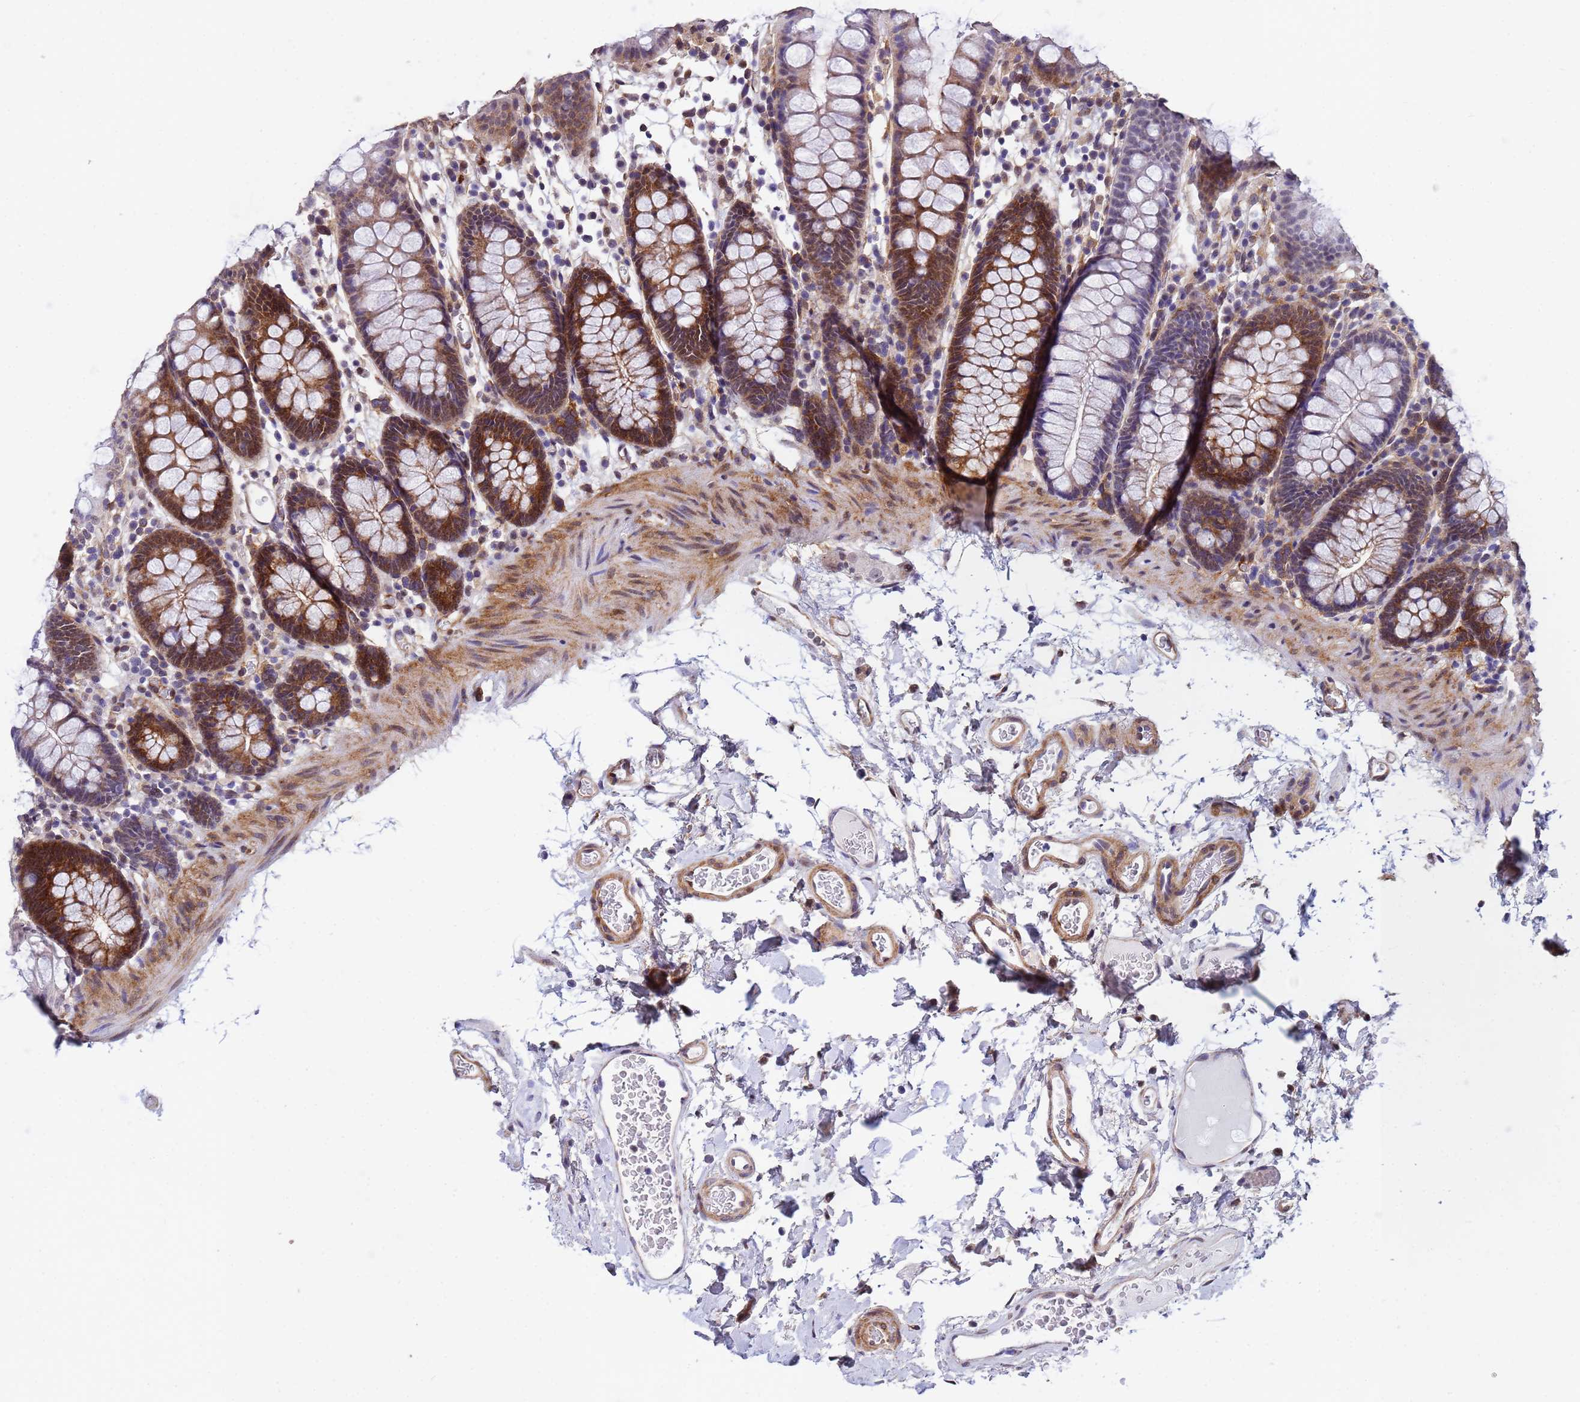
{"staining": {"intensity": "weak", "quantity": ">75%", "location": "cytoplasmic/membranous"}, "tissue": "colon", "cell_type": "Endothelial cells", "image_type": "normal", "snomed": [{"axis": "morphology", "description": "Normal tissue, NOS"}, {"axis": "topography", "description": "Colon"}], "caption": "IHC (DAB (3,3'-diaminobenzidine)) staining of benign human colon exhibits weak cytoplasmic/membranous protein staining in approximately >75% of endothelial cells. (DAB IHC, brown staining for protein, blue staining for nuclei).", "gene": "TRIP6", "patient": {"sex": "male", "age": 75}}